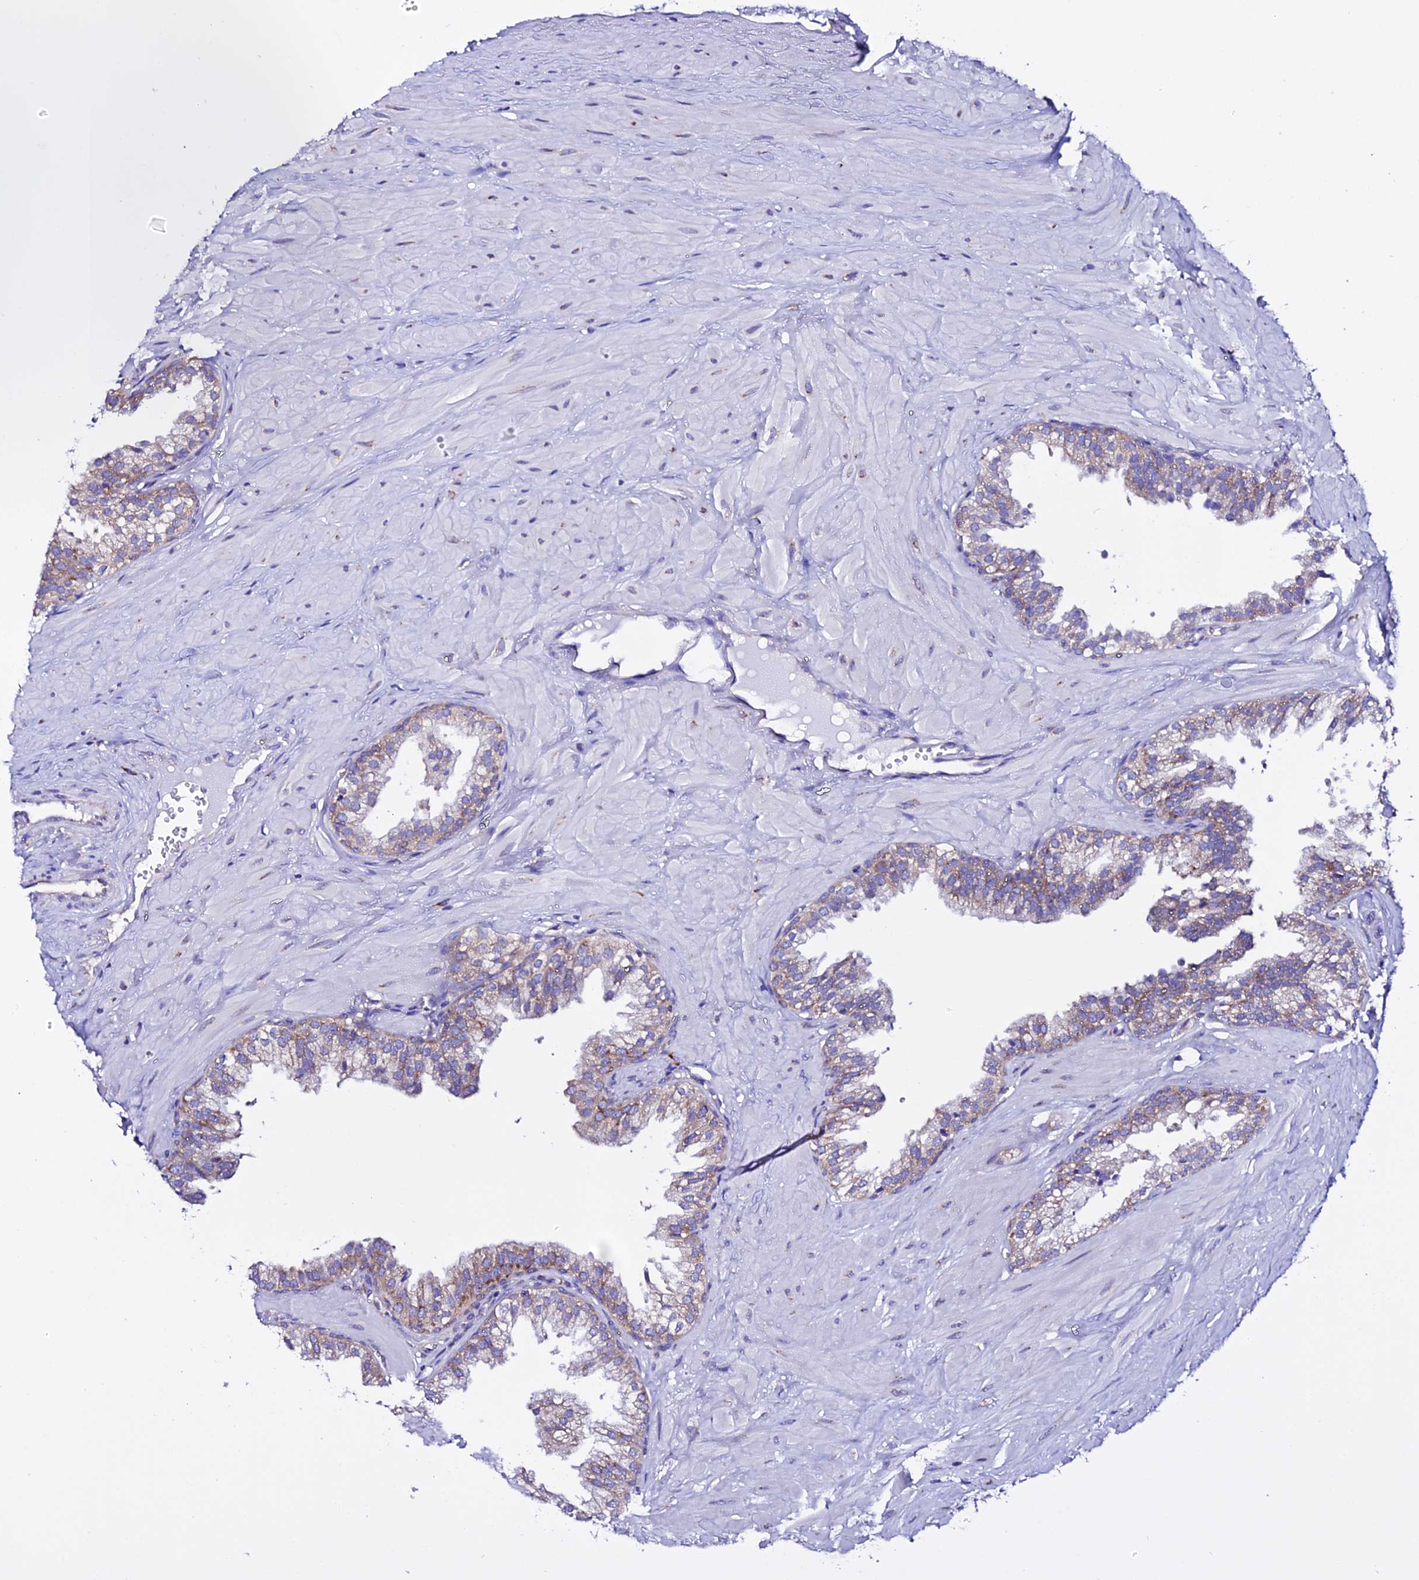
{"staining": {"intensity": "moderate", "quantity": "<25%", "location": "cytoplasmic/membranous"}, "tissue": "prostate", "cell_type": "Glandular cells", "image_type": "normal", "snomed": [{"axis": "morphology", "description": "Normal tissue, NOS"}, {"axis": "topography", "description": "Prostate"}, {"axis": "topography", "description": "Peripheral nerve tissue"}], "caption": "High-magnification brightfield microscopy of normal prostate stained with DAB (3,3'-diaminobenzidine) (brown) and counterstained with hematoxylin (blue). glandular cells exhibit moderate cytoplasmic/membranous positivity is appreciated in approximately<25% of cells. (DAB (3,3'-diaminobenzidine) IHC, brown staining for protein, blue staining for nuclei).", "gene": "EEF1G", "patient": {"sex": "male", "age": 55}}